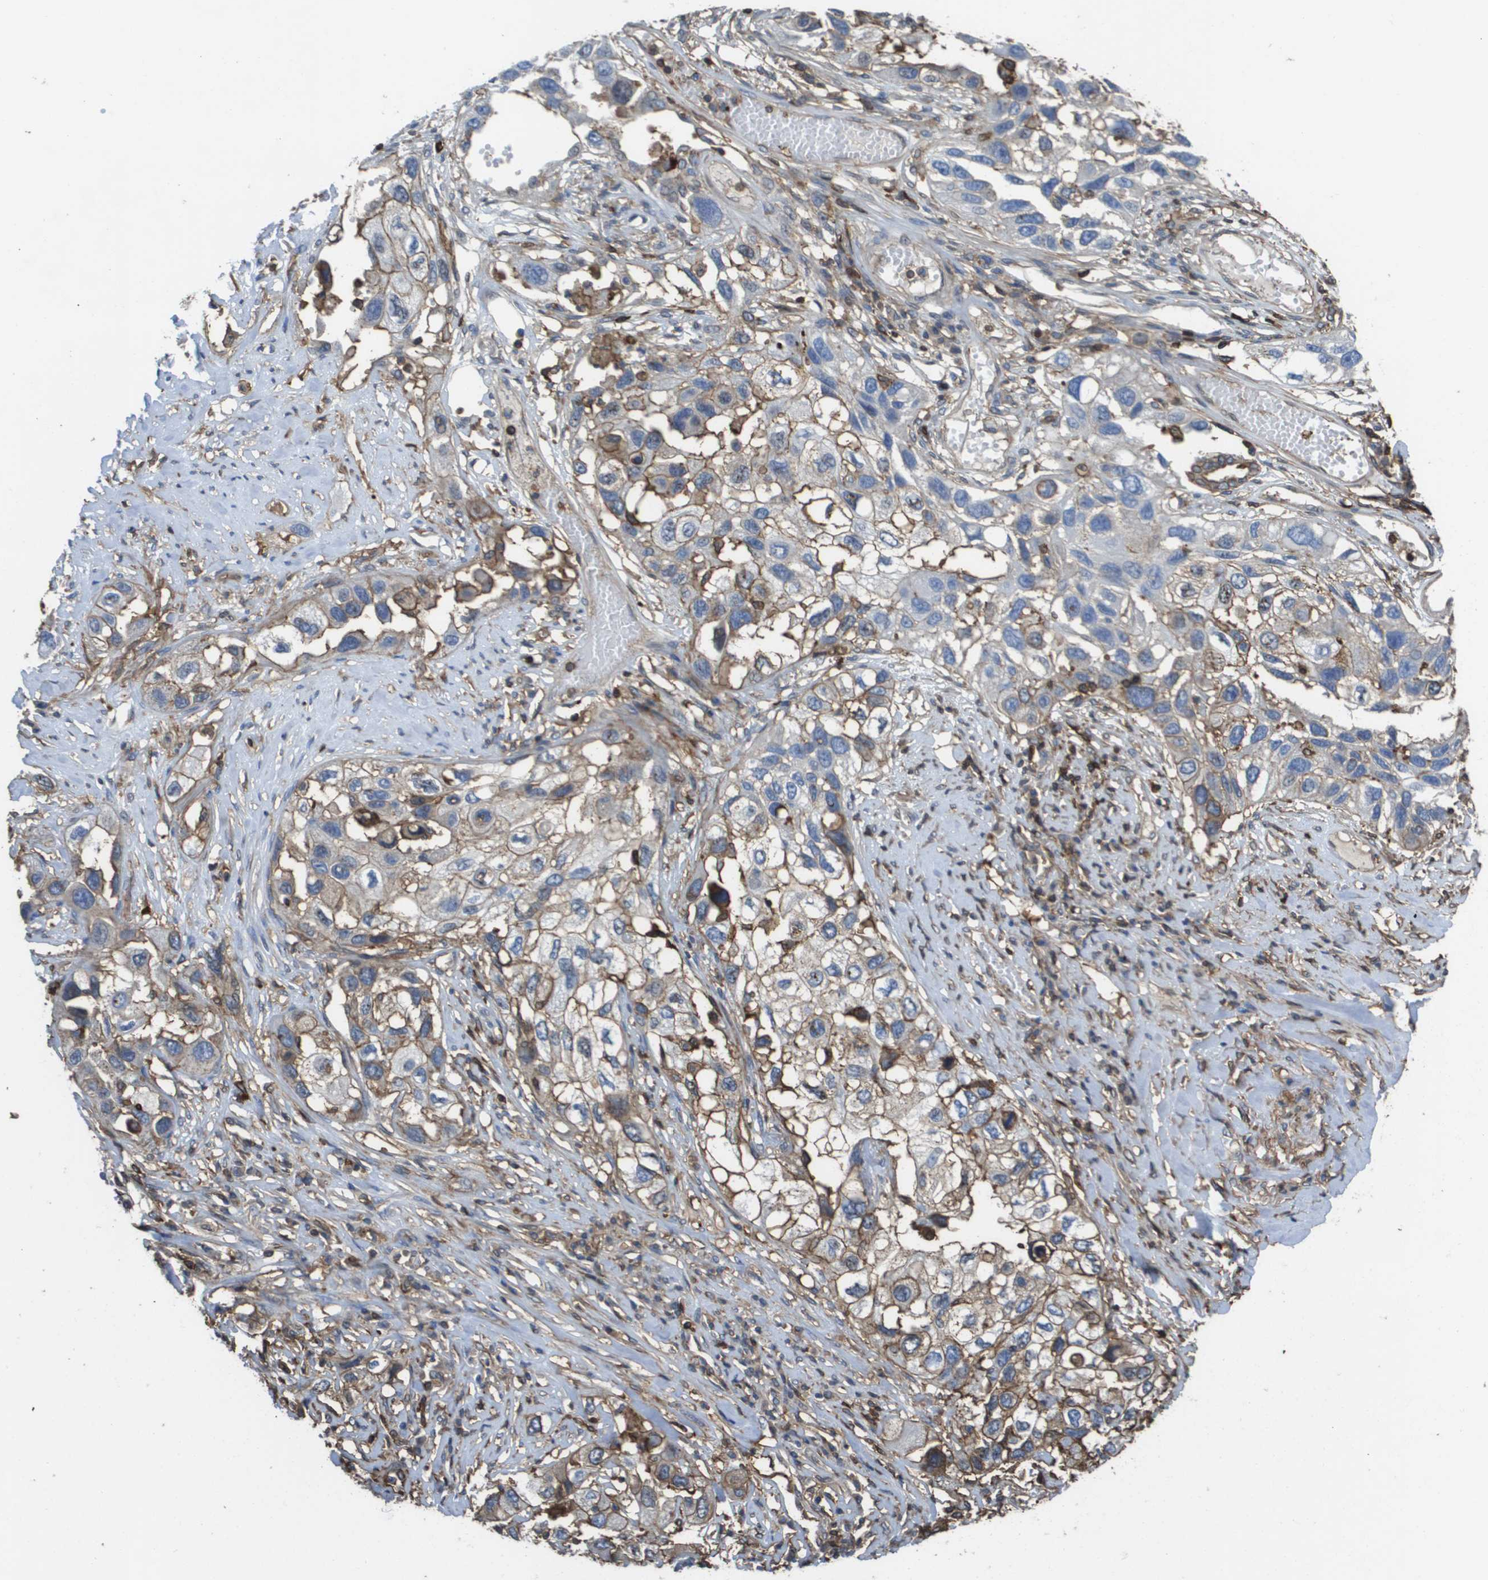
{"staining": {"intensity": "weak", "quantity": "25%-75%", "location": "cytoplasmic/membranous"}, "tissue": "lung cancer", "cell_type": "Tumor cells", "image_type": "cancer", "snomed": [{"axis": "morphology", "description": "Squamous cell carcinoma, NOS"}, {"axis": "topography", "description": "Lung"}], "caption": "This image exhibits squamous cell carcinoma (lung) stained with immunohistochemistry (IHC) to label a protein in brown. The cytoplasmic/membranous of tumor cells show weak positivity for the protein. Nuclei are counter-stained blue.", "gene": "PASK", "patient": {"sex": "male", "age": 71}}